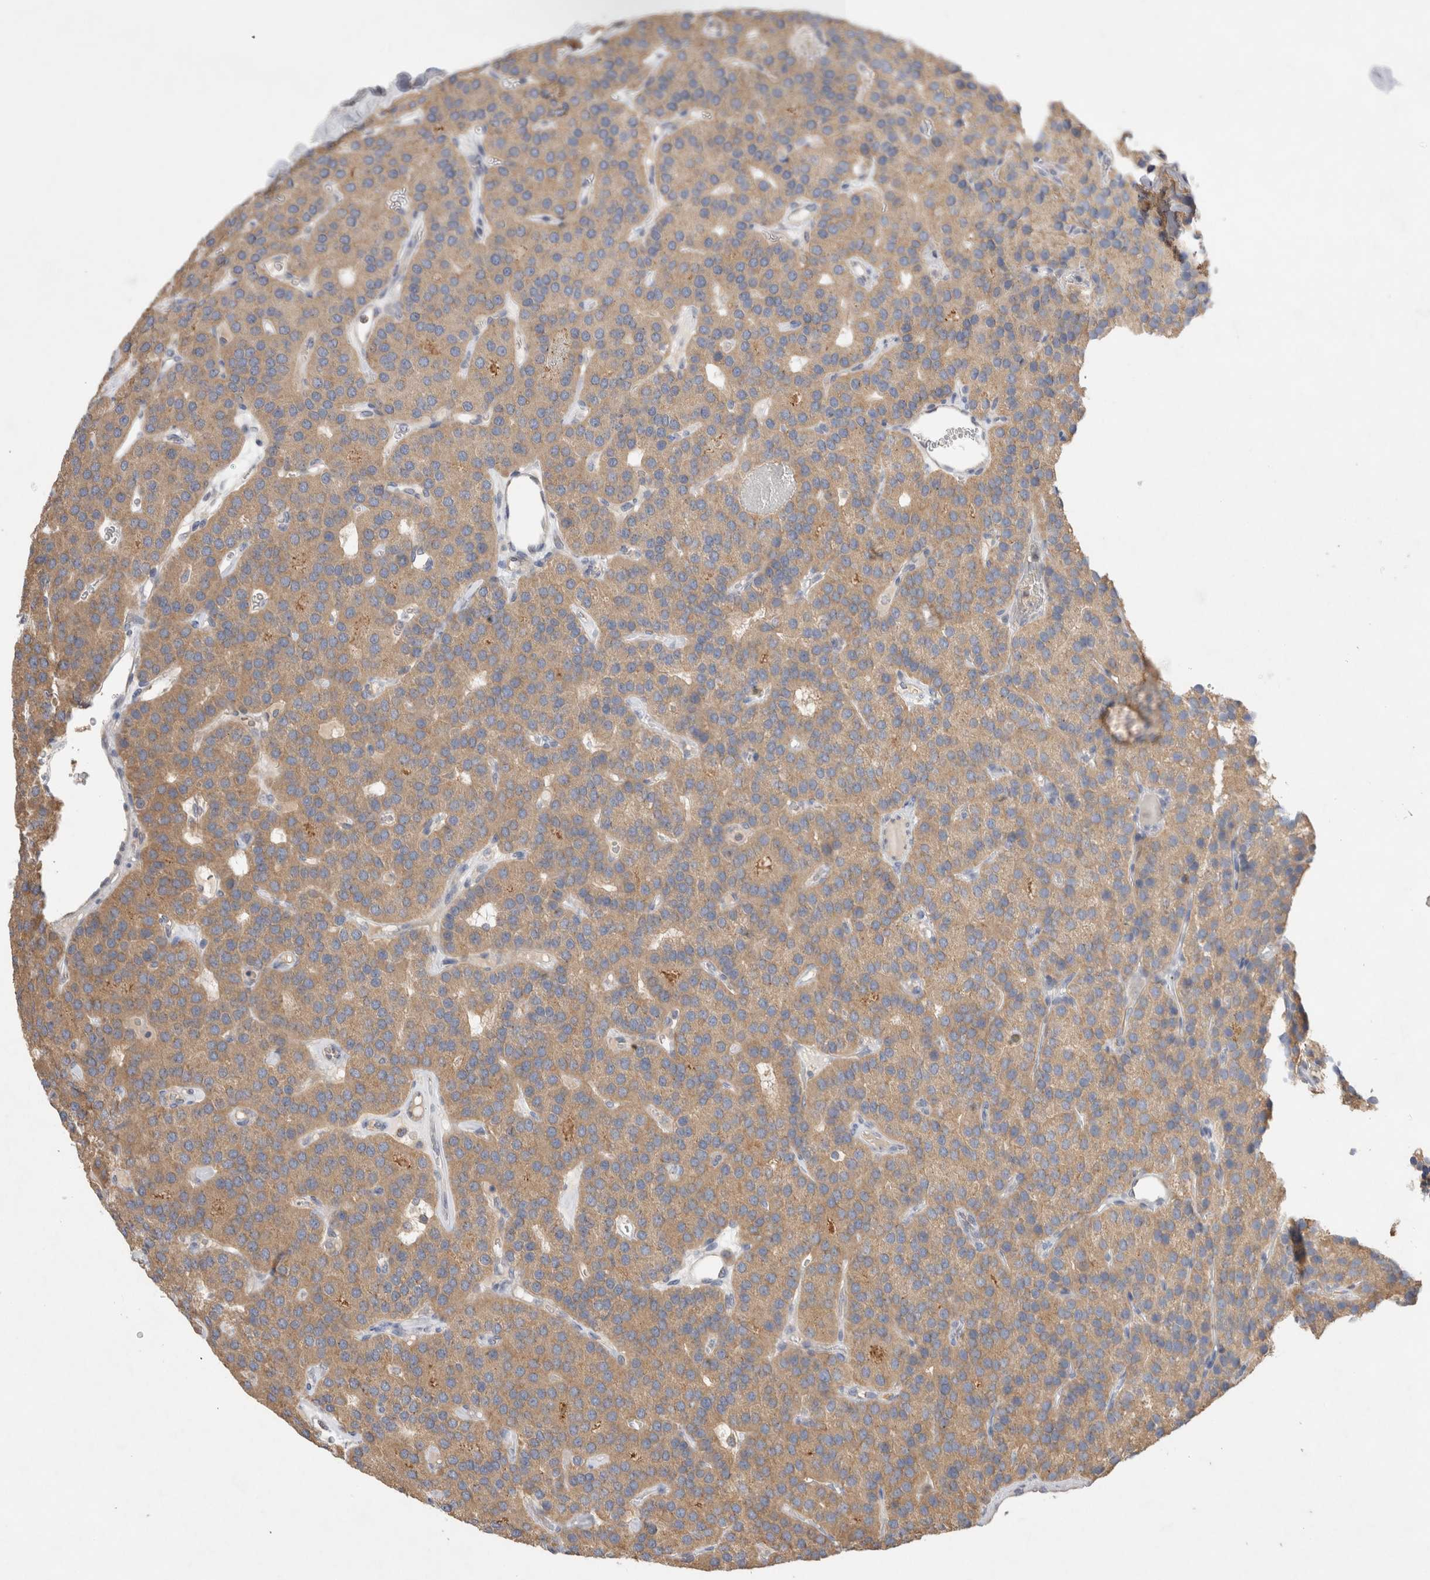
{"staining": {"intensity": "weak", "quantity": "25%-75%", "location": "cytoplasmic/membranous"}, "tissue": "parathyroid gland", "cell_type": "Glandular cells", "image_type": "normal", "snomed": [{"axis": "morphology", "description": "Normal tissue, NOS"}, {"axis": "morphology", "description": "Adenoma, NOS"}, {"axis": "topography", "description": "Parathyroid gland"}], "caption": "The immunohistochemical stain labels weak cytoplasmic/membranous expression in glandular cells of normal parathyroid gland. (Brightfield microscopy of DAB IHC at high magnification).", "gene": "GAS1", "patient": {"sex": "female", "age": 86}}